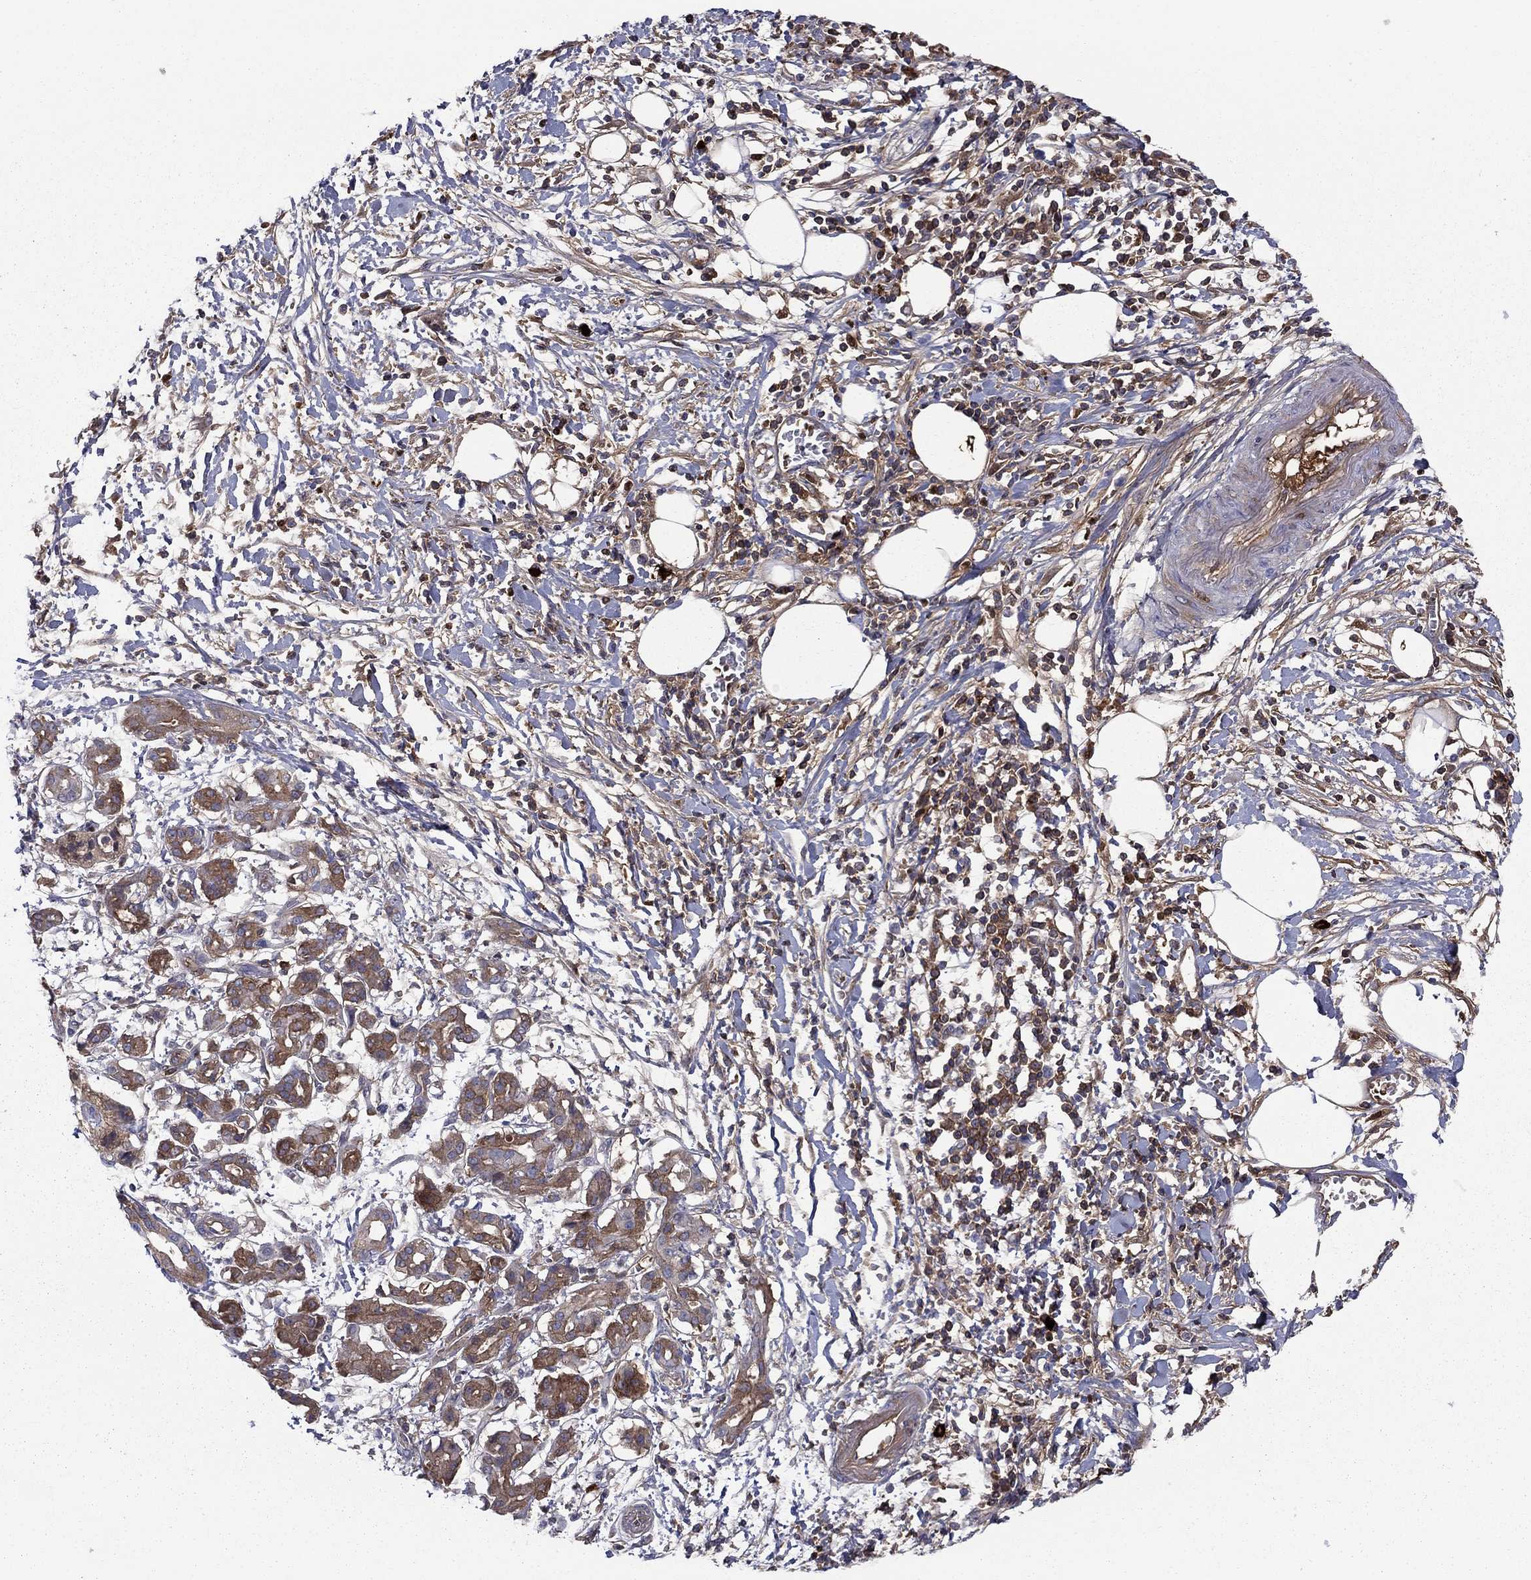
{"staining": {"intensity": "moderate", "quantity": ">75%", "location": "cytoplasmic/membranous"}, "tissue": "pancreatic cancer", "cell_type": "Tumor cells", "image_type": "cancer", "snomed": [{"axis": "morphology", "description": "Adenocarcinoma, NOS"}, {"axis": "topography", "description": "Pancreas"}], "caption": "Immunohistochemical staining of human pancreatic adenocarcinoma shows medium levels of moderate cytoplasmic/membranous protein staining in approximately >75% of tumor cells.", "gene": "HPX", "patient": {"sex": "male", "age": 72}}